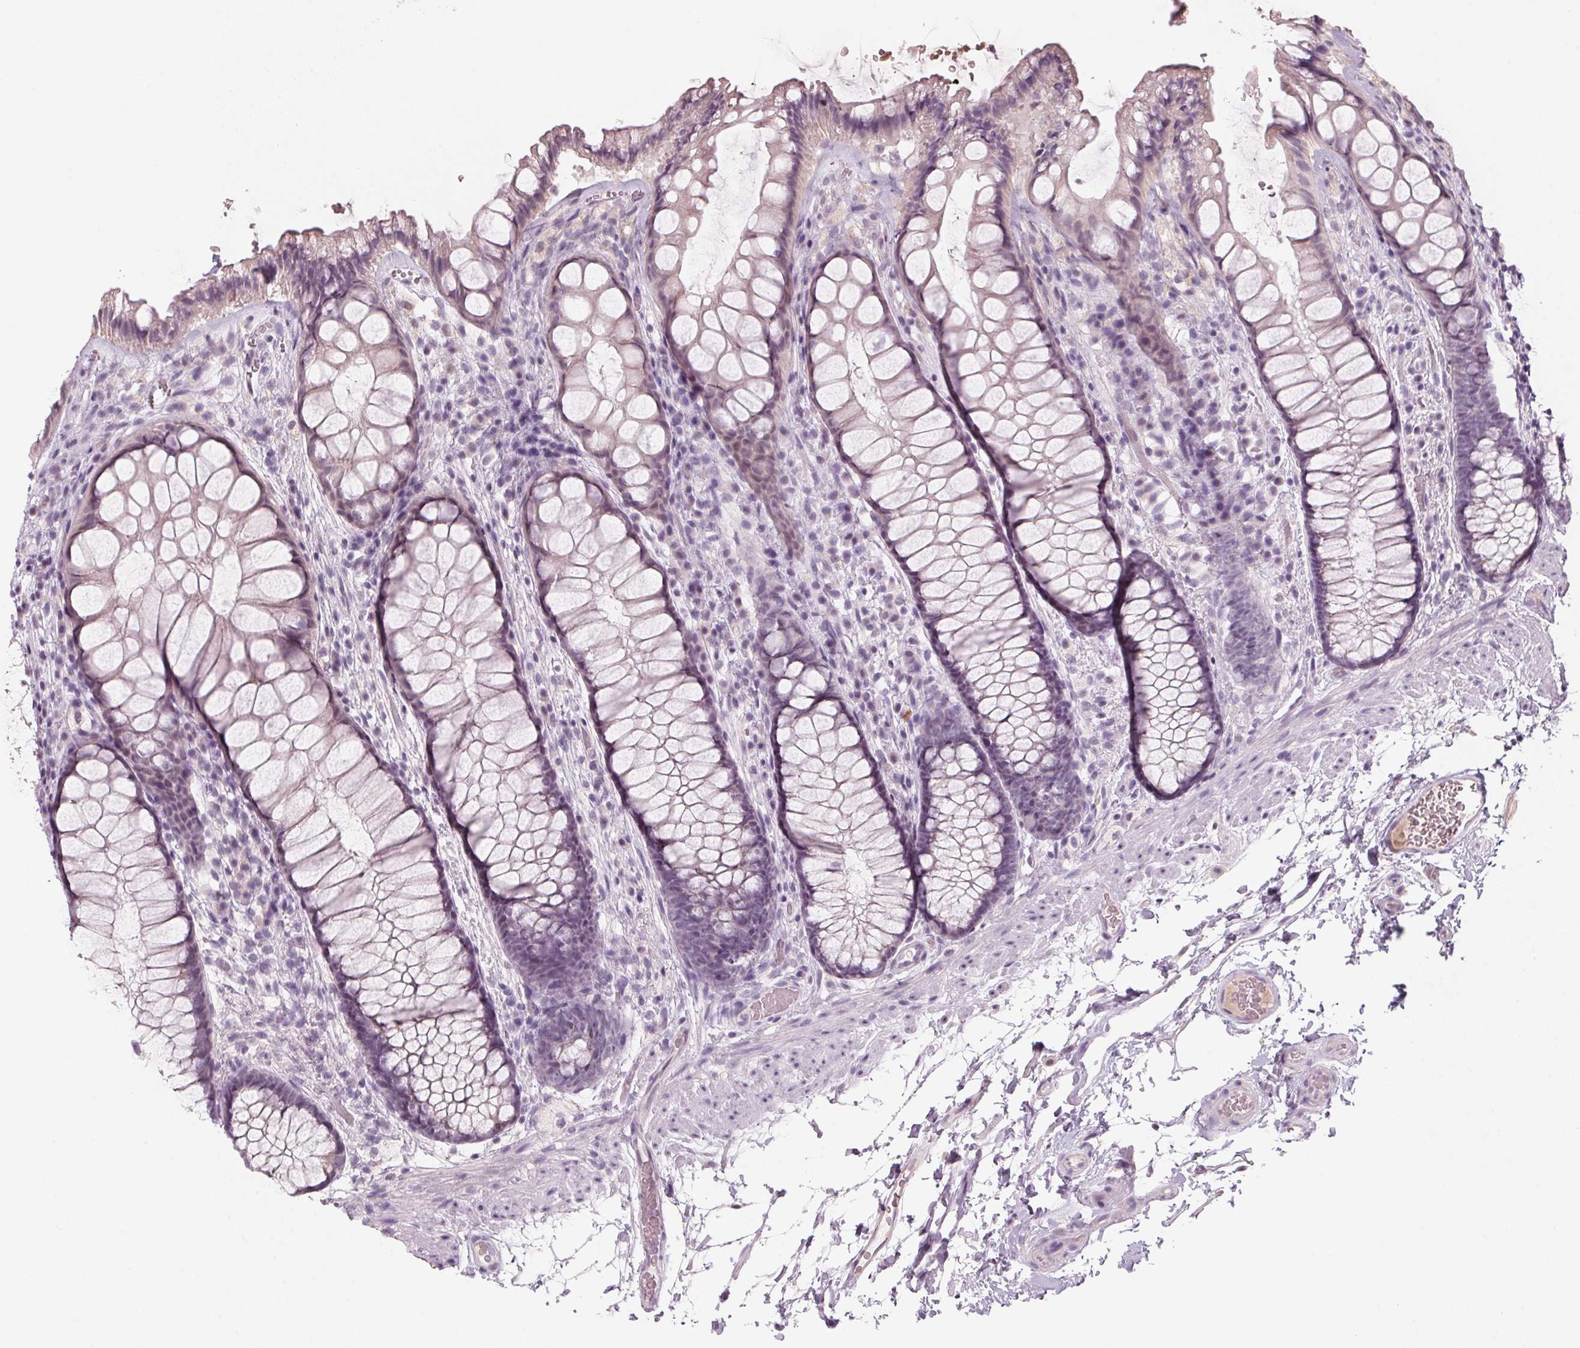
{"staining": {"intensity": "weak", "quantity": "<25%", "location": "cytoplasmic/membranous"}, "tissue": "rectum", "cell_type": "Glandular cells", "image_type": "normal", "snomed": [{"axis": "morphology", "description": "Normal tissue, NOS"}, {"axis": "topography", "description": "Rectum"}], "caption": "Glandular cells are negative for brown protein staining in normal rectum. (Stains: DAB (3,3'-diaminobenzidine) immunohistochemistry with hematoxylin counter stain, Microscopy: brightfield microscopy at high magnification).", "gene": "ADAM20", "patient": {"sex": "female", "age": 62}}